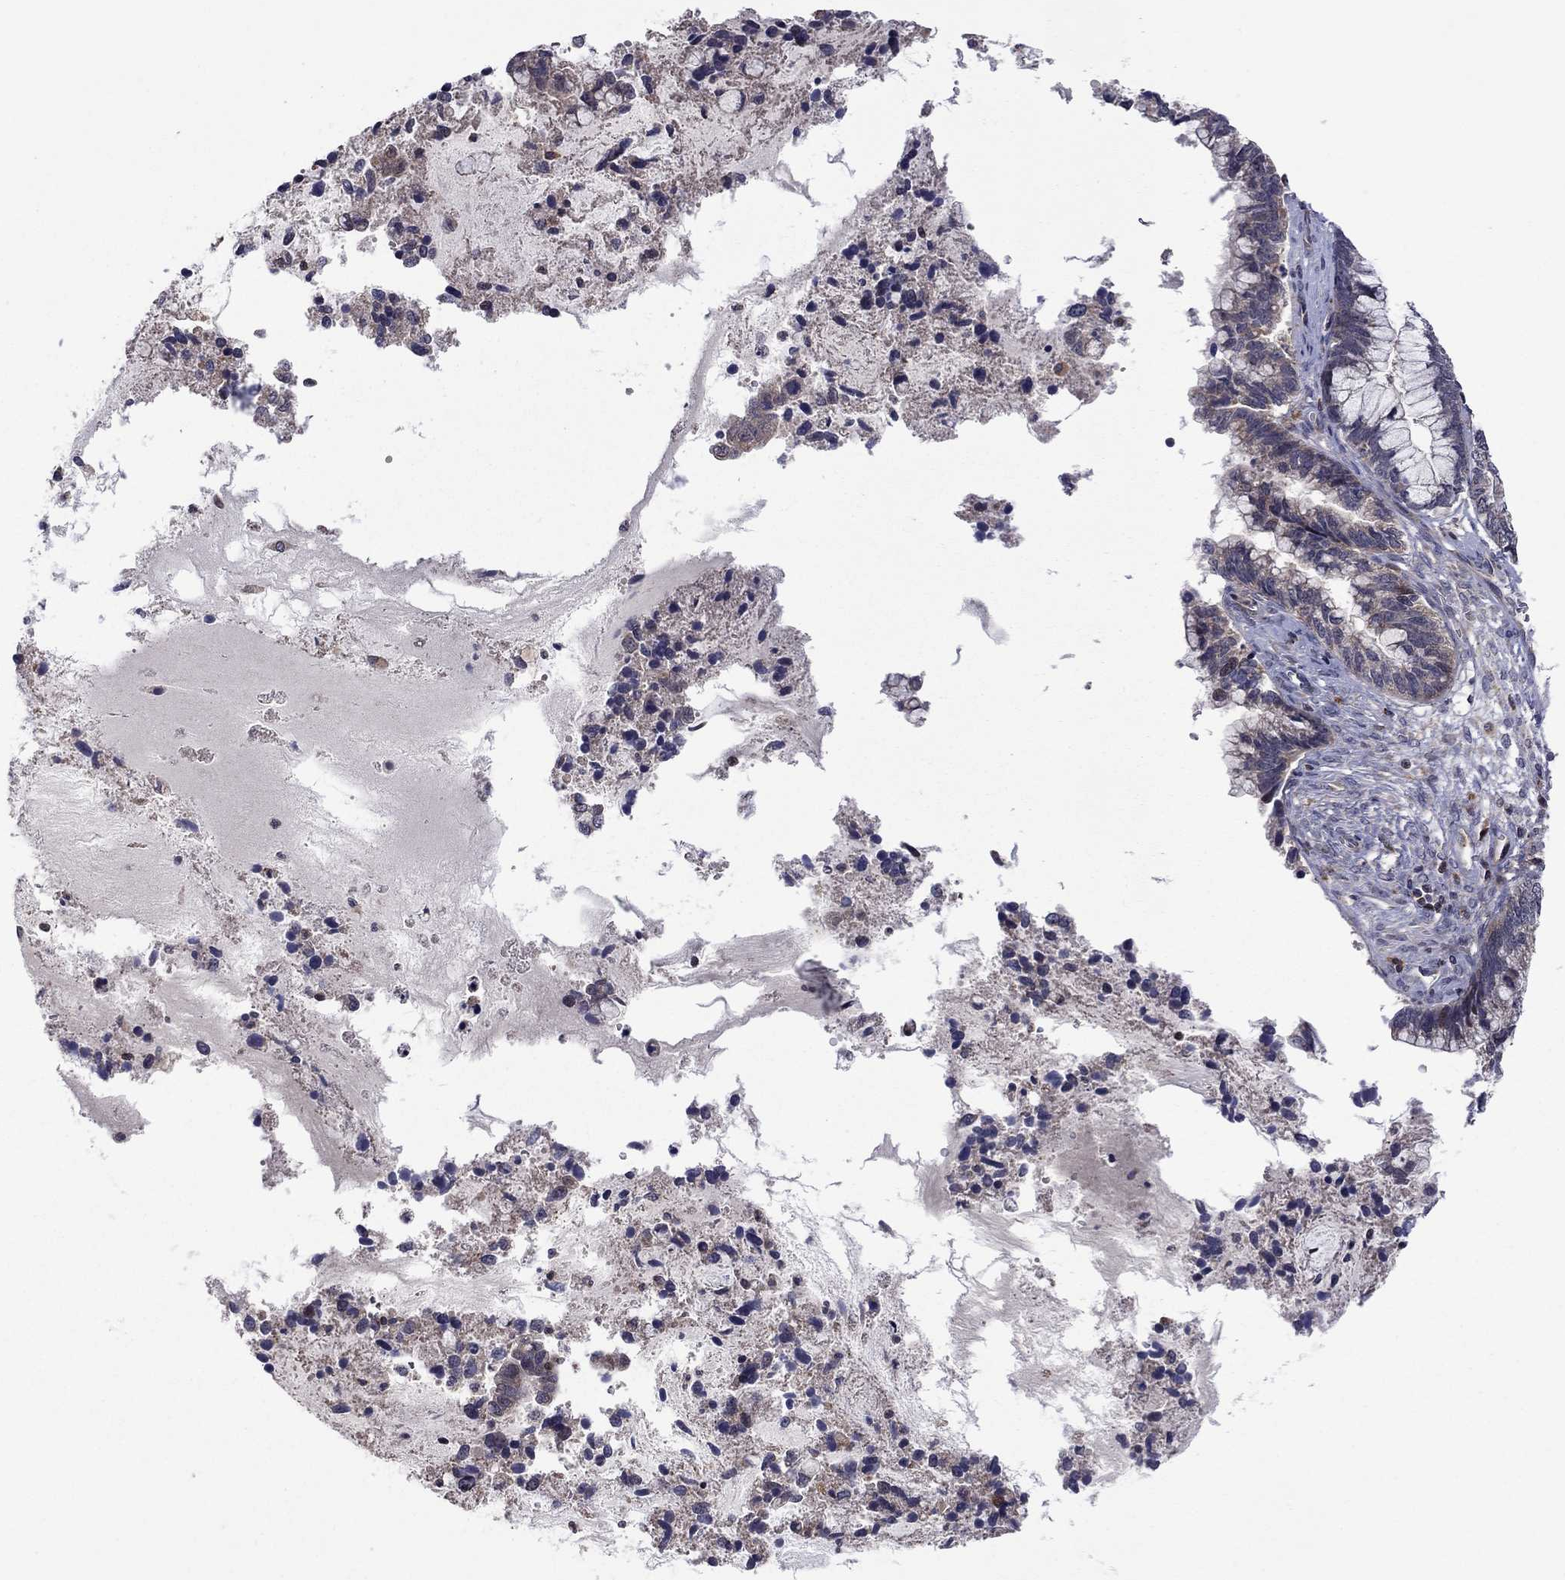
{"staining": {"intensity": "strong", "quantity": "<25%", "location": "cytoplasmic/membranous"}, "tissue": "cervical cancer", "cell_type": "Tumor cells", "image_type": "cancer", "snomed": [{"axis": "morphology", "description": "Adenocarcinoma, NOS"}, {"axis": "topography", "description": "Cervix"}], "caption": "Cervical cancer (adenocarcinoma) stained with immunohistochemistry (IHC) displays strong cytoplasmic/membranous positivity in approximately <25% of tumor cells. Using DAB (3,3'-diaminobenzidine) (brown) and hematoxylin (blue) stains, captured at high magnification using brightfield microscopy.", "gene": "IDS", "patient": {"sex": "female", "age": 44}}